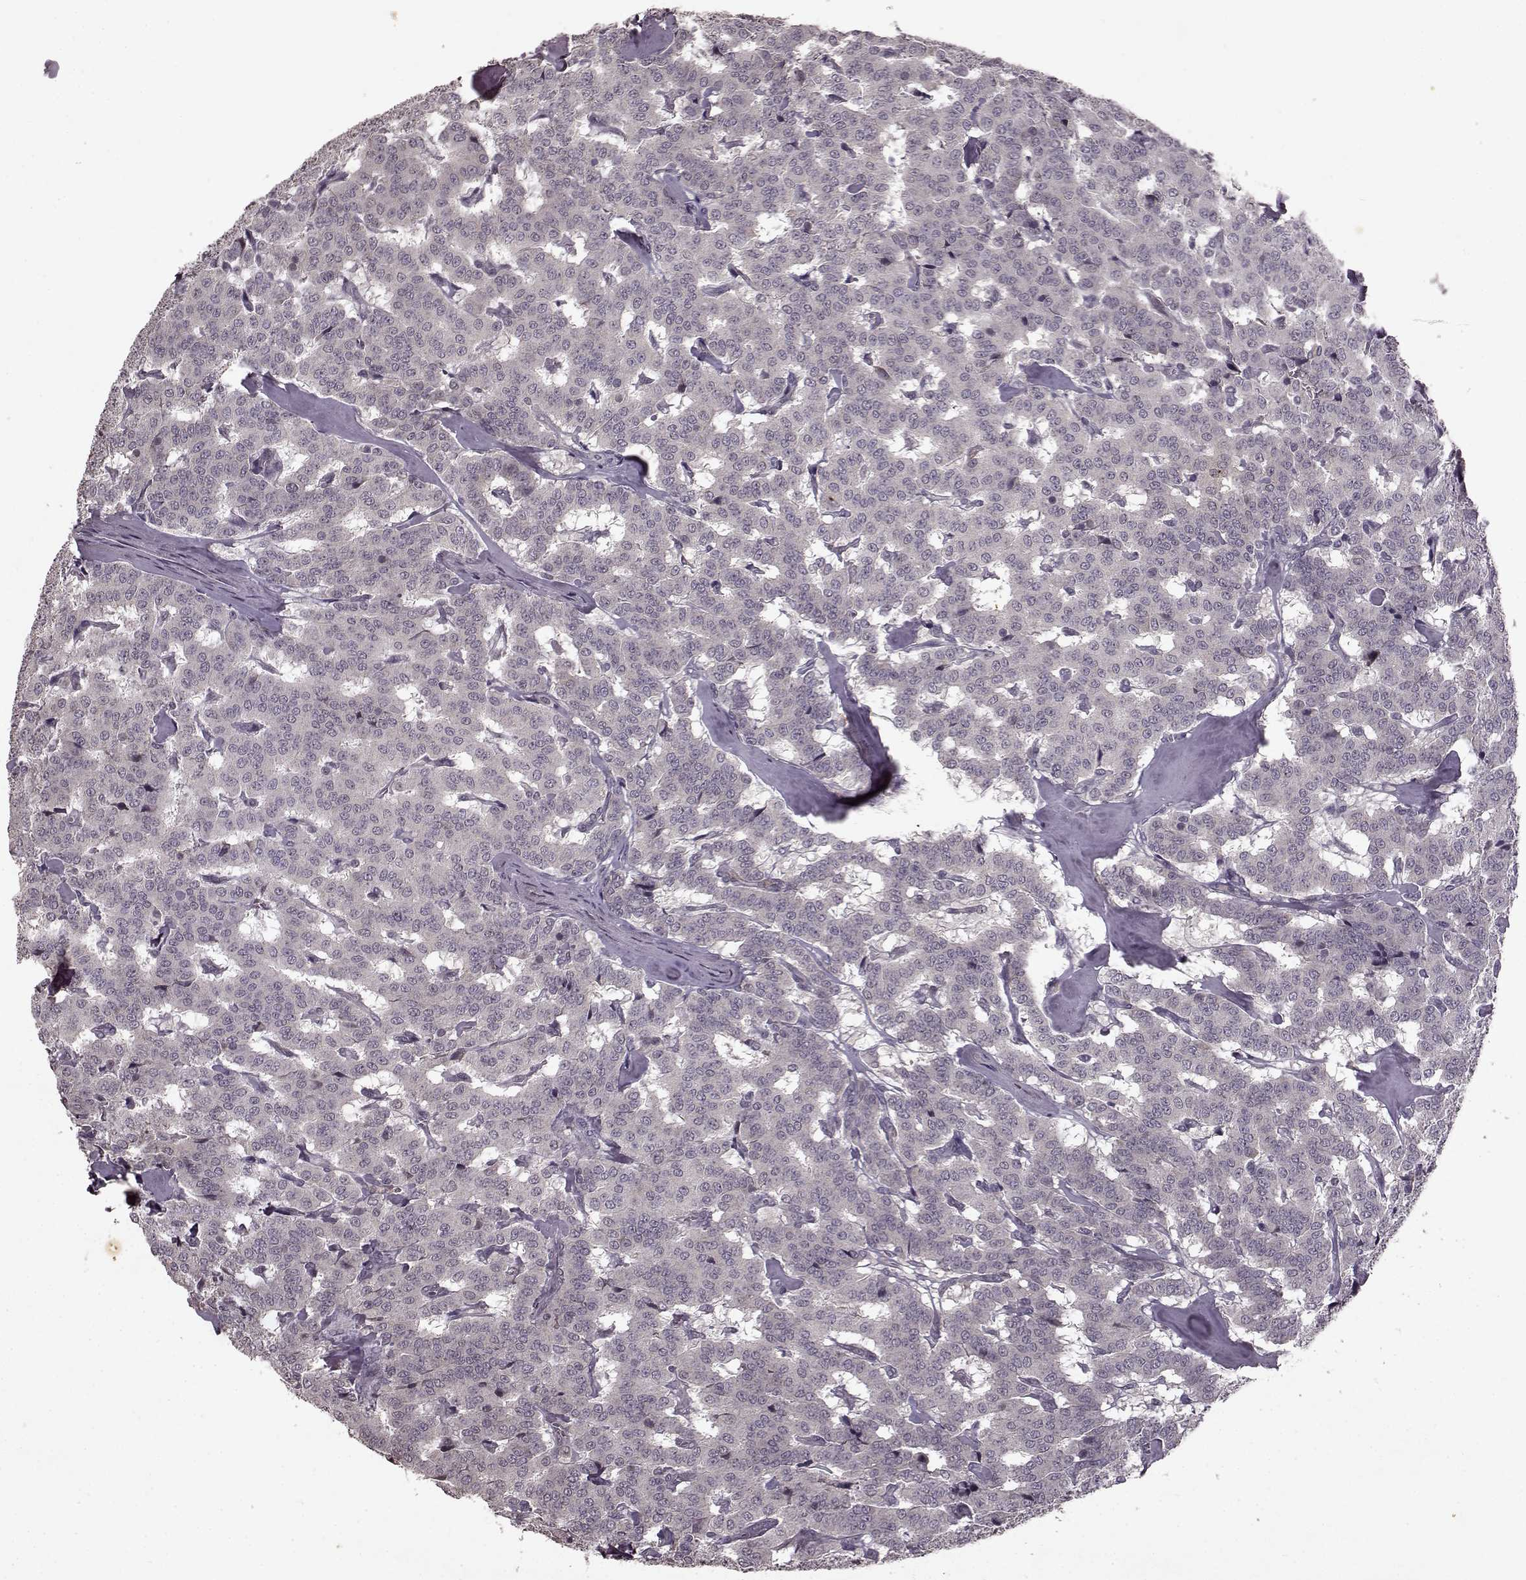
{"staining": {"intensity": "negative", "quantity": "none", "location": "none"}, "tissue": "carcinoid", "cell_type": "Tumor cells", "image_type": "cancer", "snomed": [{"axis": "morphology", "description": "Carcinoid, malignant, NOS"}, {"axis": "topography", "description": "Lung"}], "caption": "Tumor cells are negative for protein expression in human carcinoid. Nuclei are stained in blue.", "gene": "LHB", "patient": {"sex": "female", "age": 46}}